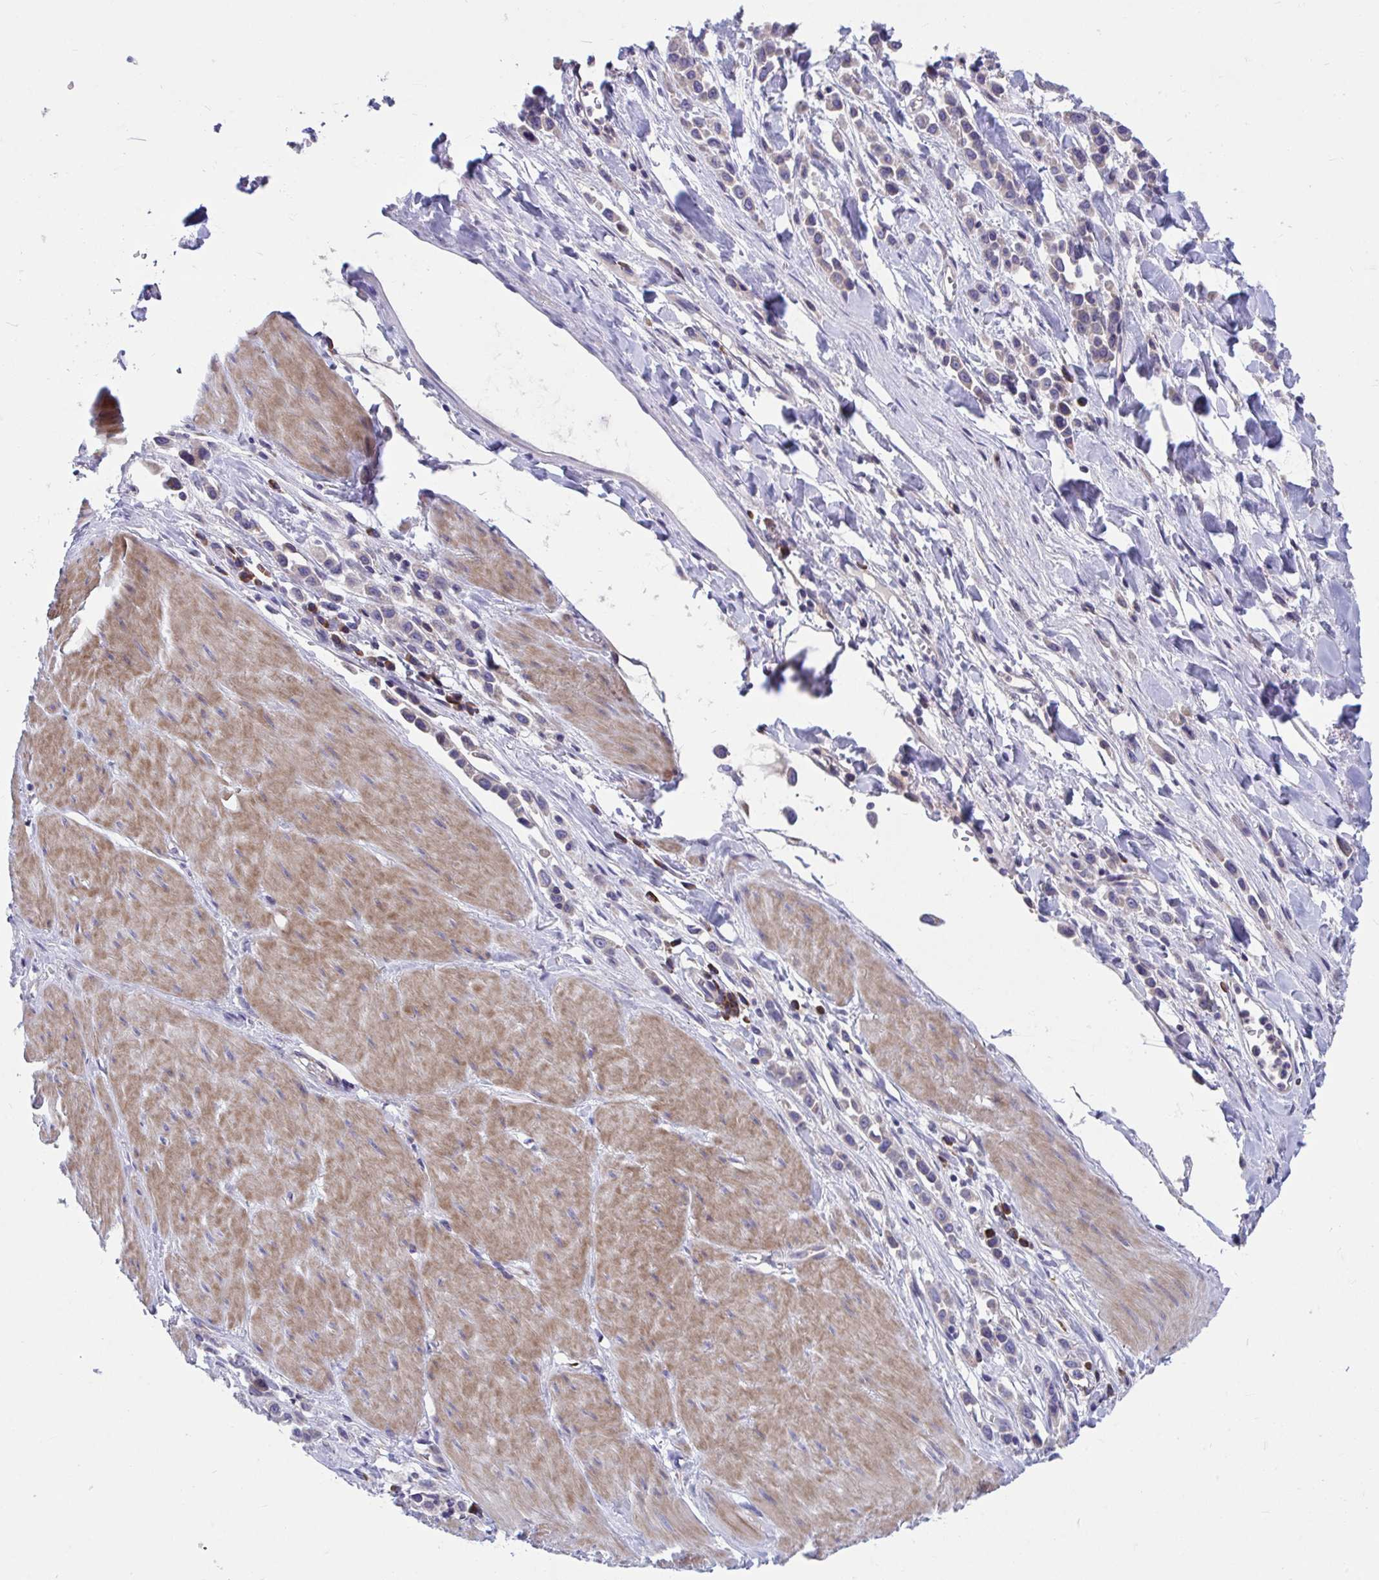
{"staining": {"intensity": "negative", "quantity": "none", "location": "none"}, "tissue": "stomach cancer", "cell_type": "Tumor cells", "image_type": "cancer", "snomed": [{"axis": "morphology", "description": "Adenocarcinoma, NOS"}, {"axis": "topography", "description": "Stomach"}], "caption": "Stomach adenocarcinoma stained for a protein using IHC reveals no staining tumor cells.", "gene": "WBP1", "patient": {"sex": "male", "age": 47}}